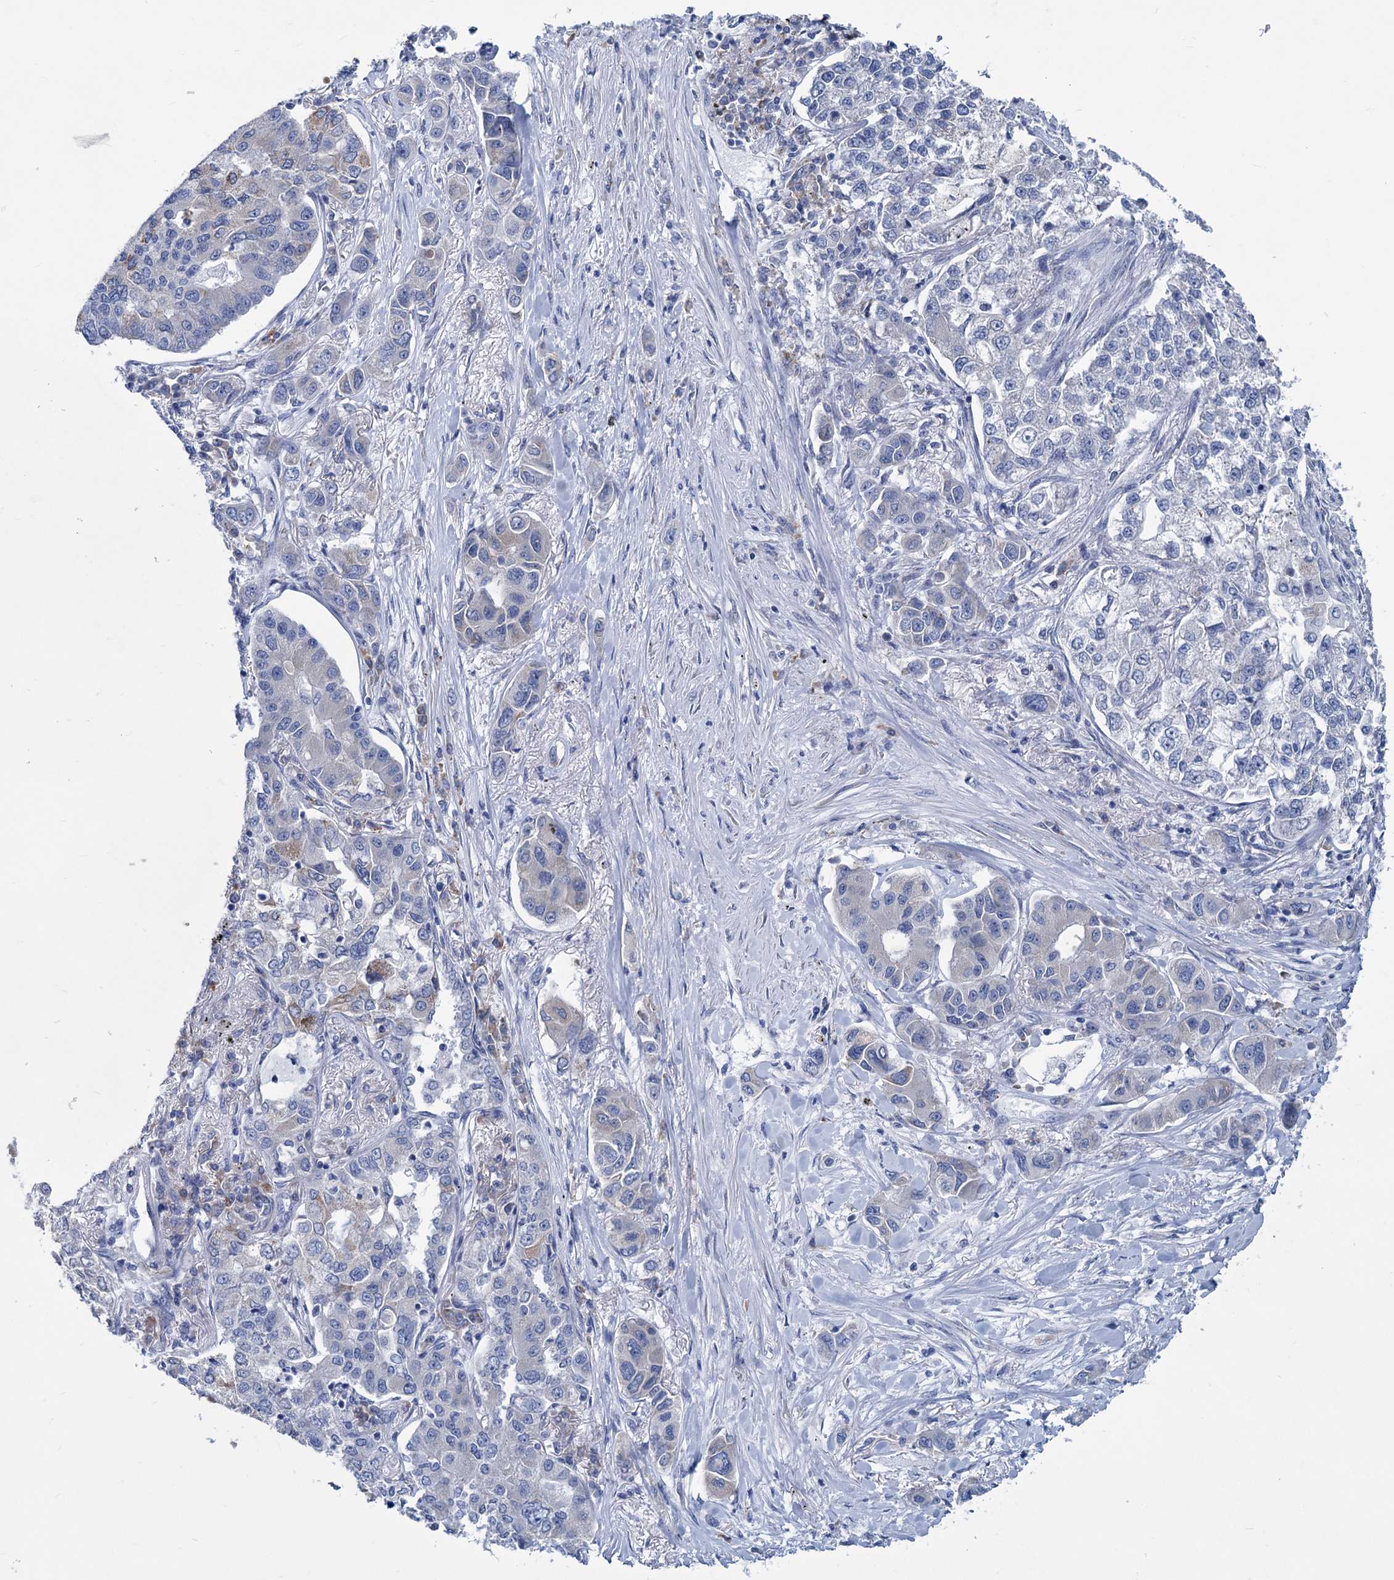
{"staining": {"intensity": "negative", "quantity": "none", "location": "none"}, "tissue": "lung cancer", "cell_type": "Tumor cells", "image_type": "cancer", "snomed": [{"axis": "morphology", "description": "Adenocarcinoma, NOS"}, {"axis": "topography", "description": "Lung"}], "caption": "IHC photomicrograph of human lung cancer stained for a protein (brown), which exhibits no staining in tumor cells.", "gene": "NEU3", "patient": {"sex": "male", "age": 49}}